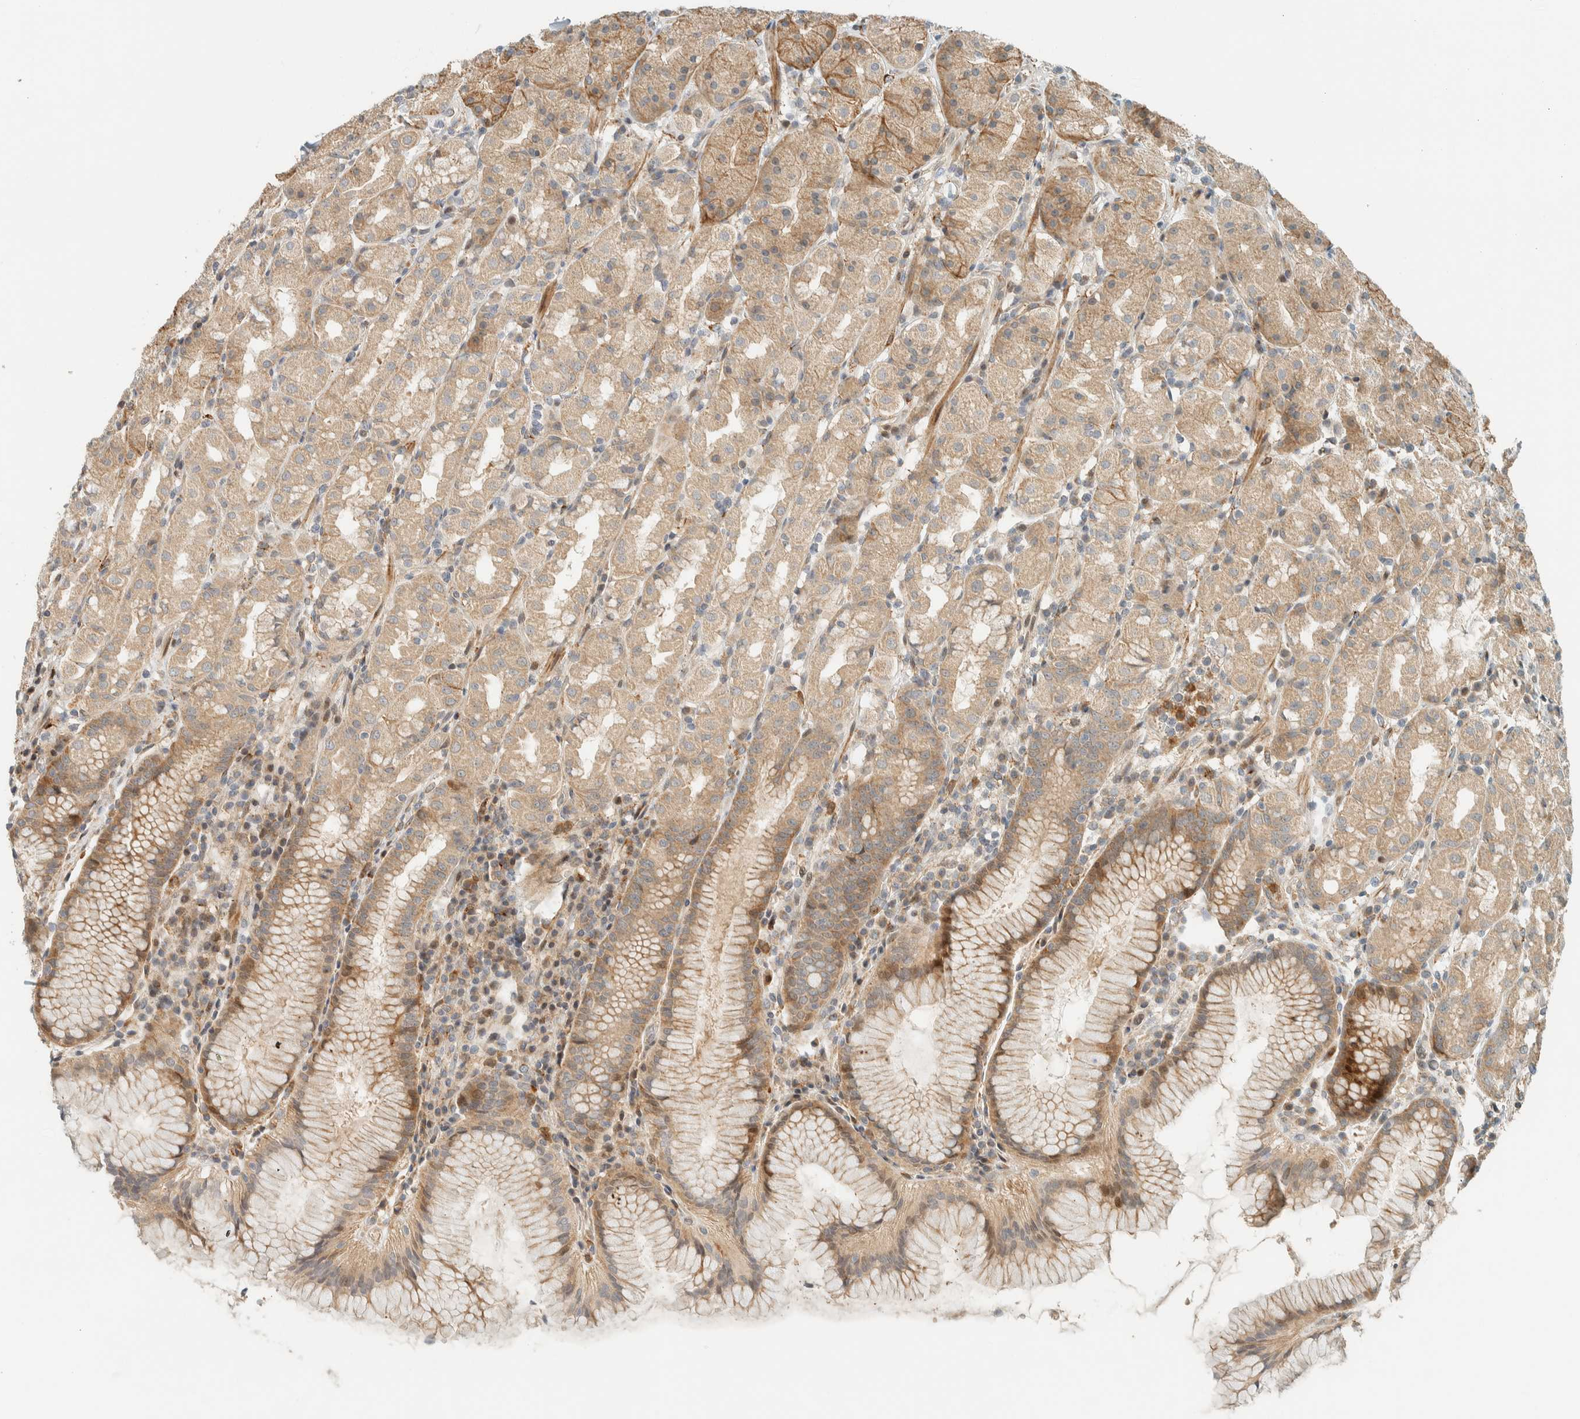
{"staining": {"intensity": "moderate", "quantity": "25%-75%", "location": "cytoplasmic/membranous"}, "tissue": "stomach", "cell_type": "Glandular cells", "image_type": "normal", "snomed": [{"axis": "morphology", "description": "Normal tissue, NOS"}, {"axis": "topography", "description": "Stomach, lower"}], "caption": "Stomach stained for a protein reveals moderate cytoplasmic/membranous positivity in glandular cells. The staining was performed using DAB to visualize the protein expression in brown, while the nuclei were stained in blue with hematoxylin (Magnification: 20x).", "gene": "CCDC171", "patient": {"sex": "female", "age": 56}}